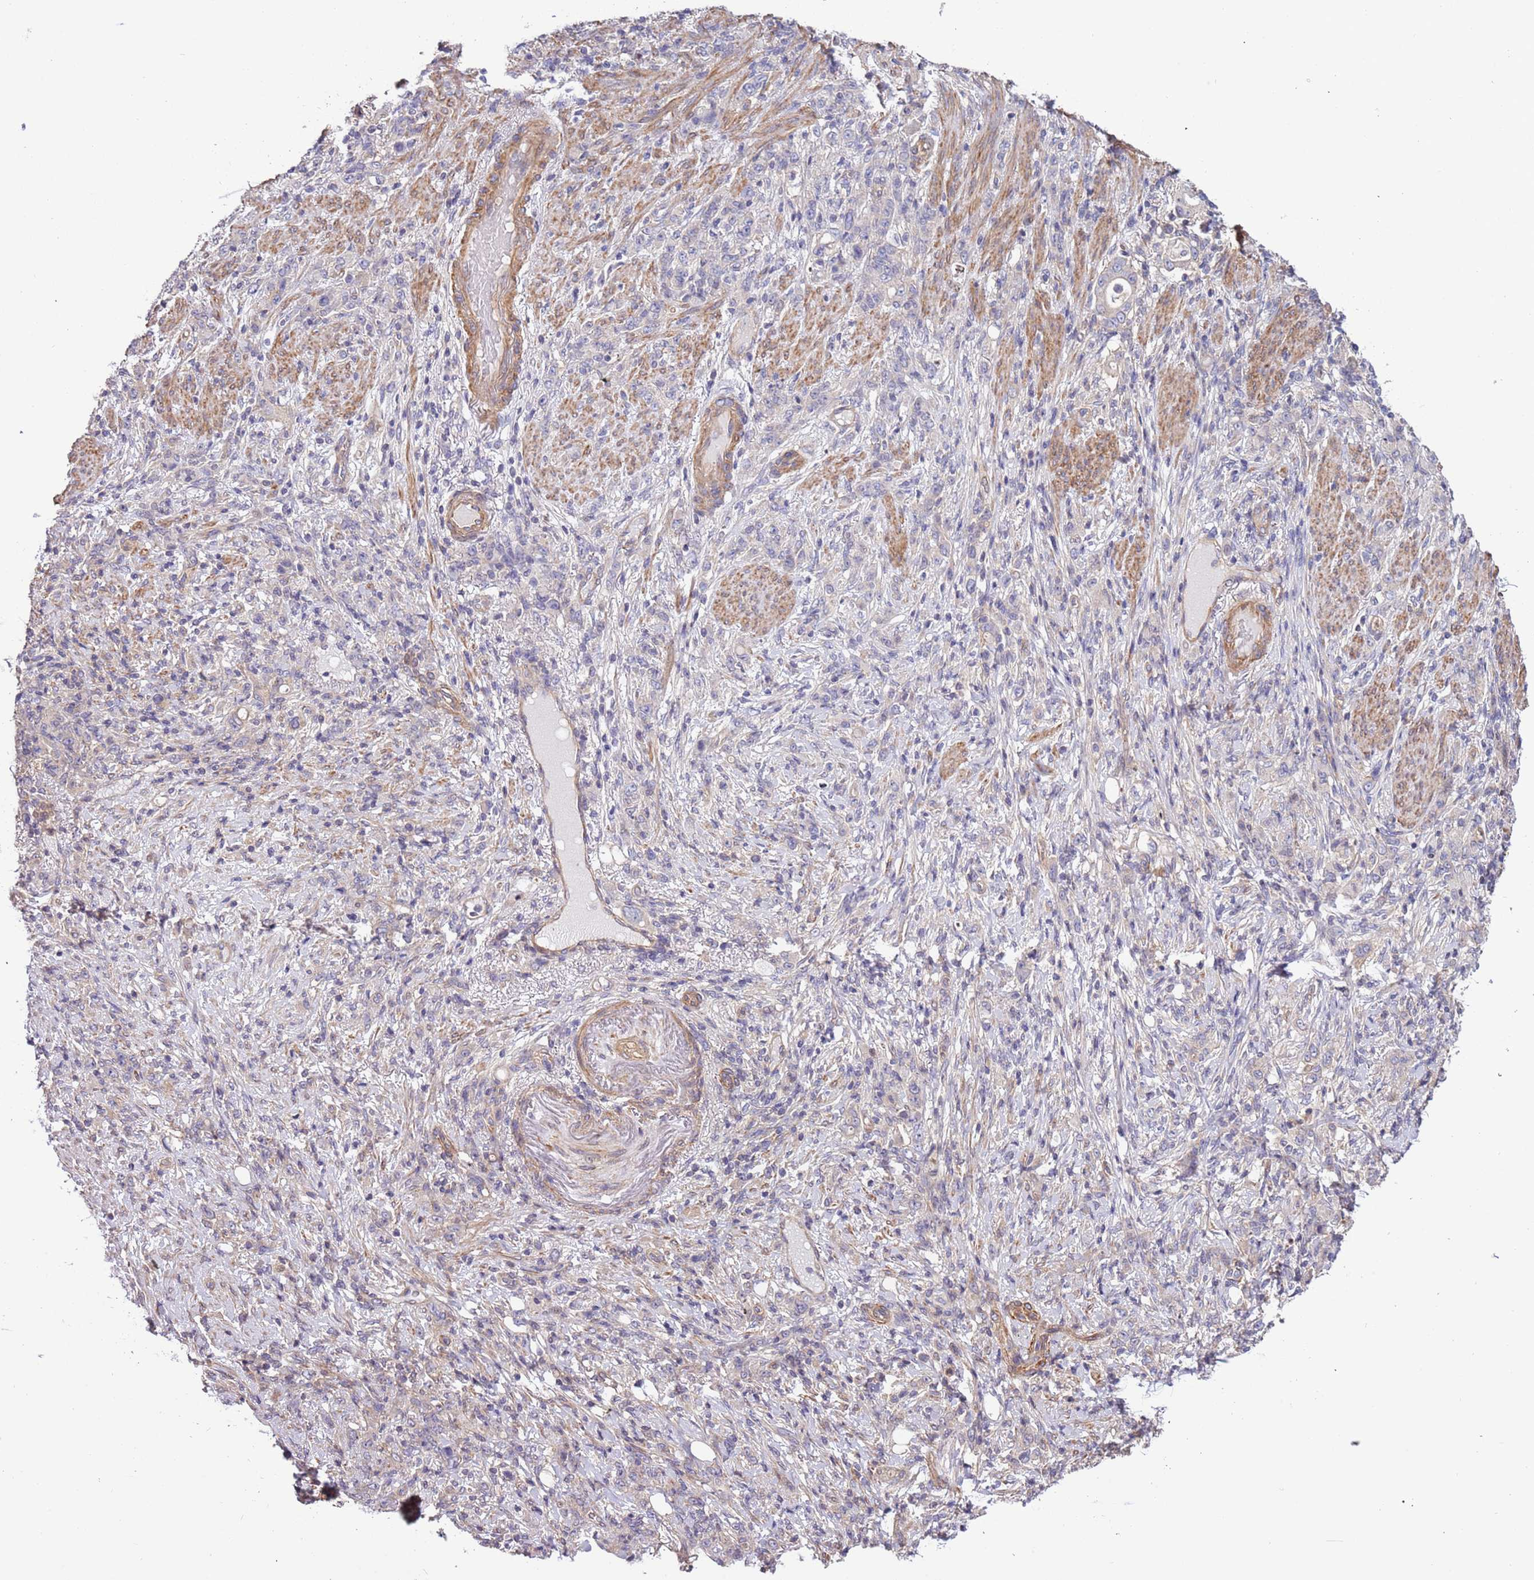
{"staining": {"intensity": "negative", "quantity": "none", "location": "none"}, "tissue": "stomach cancer", "cell_type": "Tumor cells", "image_type": "cancer", "snomed": [{"axis": "morphology", "description": "Normal tissue, NOS"}, {"axis": "morphology", "description": "Adenocarcinoma, NOS"}, {"axis": "topography", "description": "Stomach"}], "caption": "A photomicrograph of human stomach adenocarcinoma is negative for staining in tumor cells. Nuclei are stained in blue.", "gene": "LAMB4", "patient": {"sex": "female", "age": 79}}